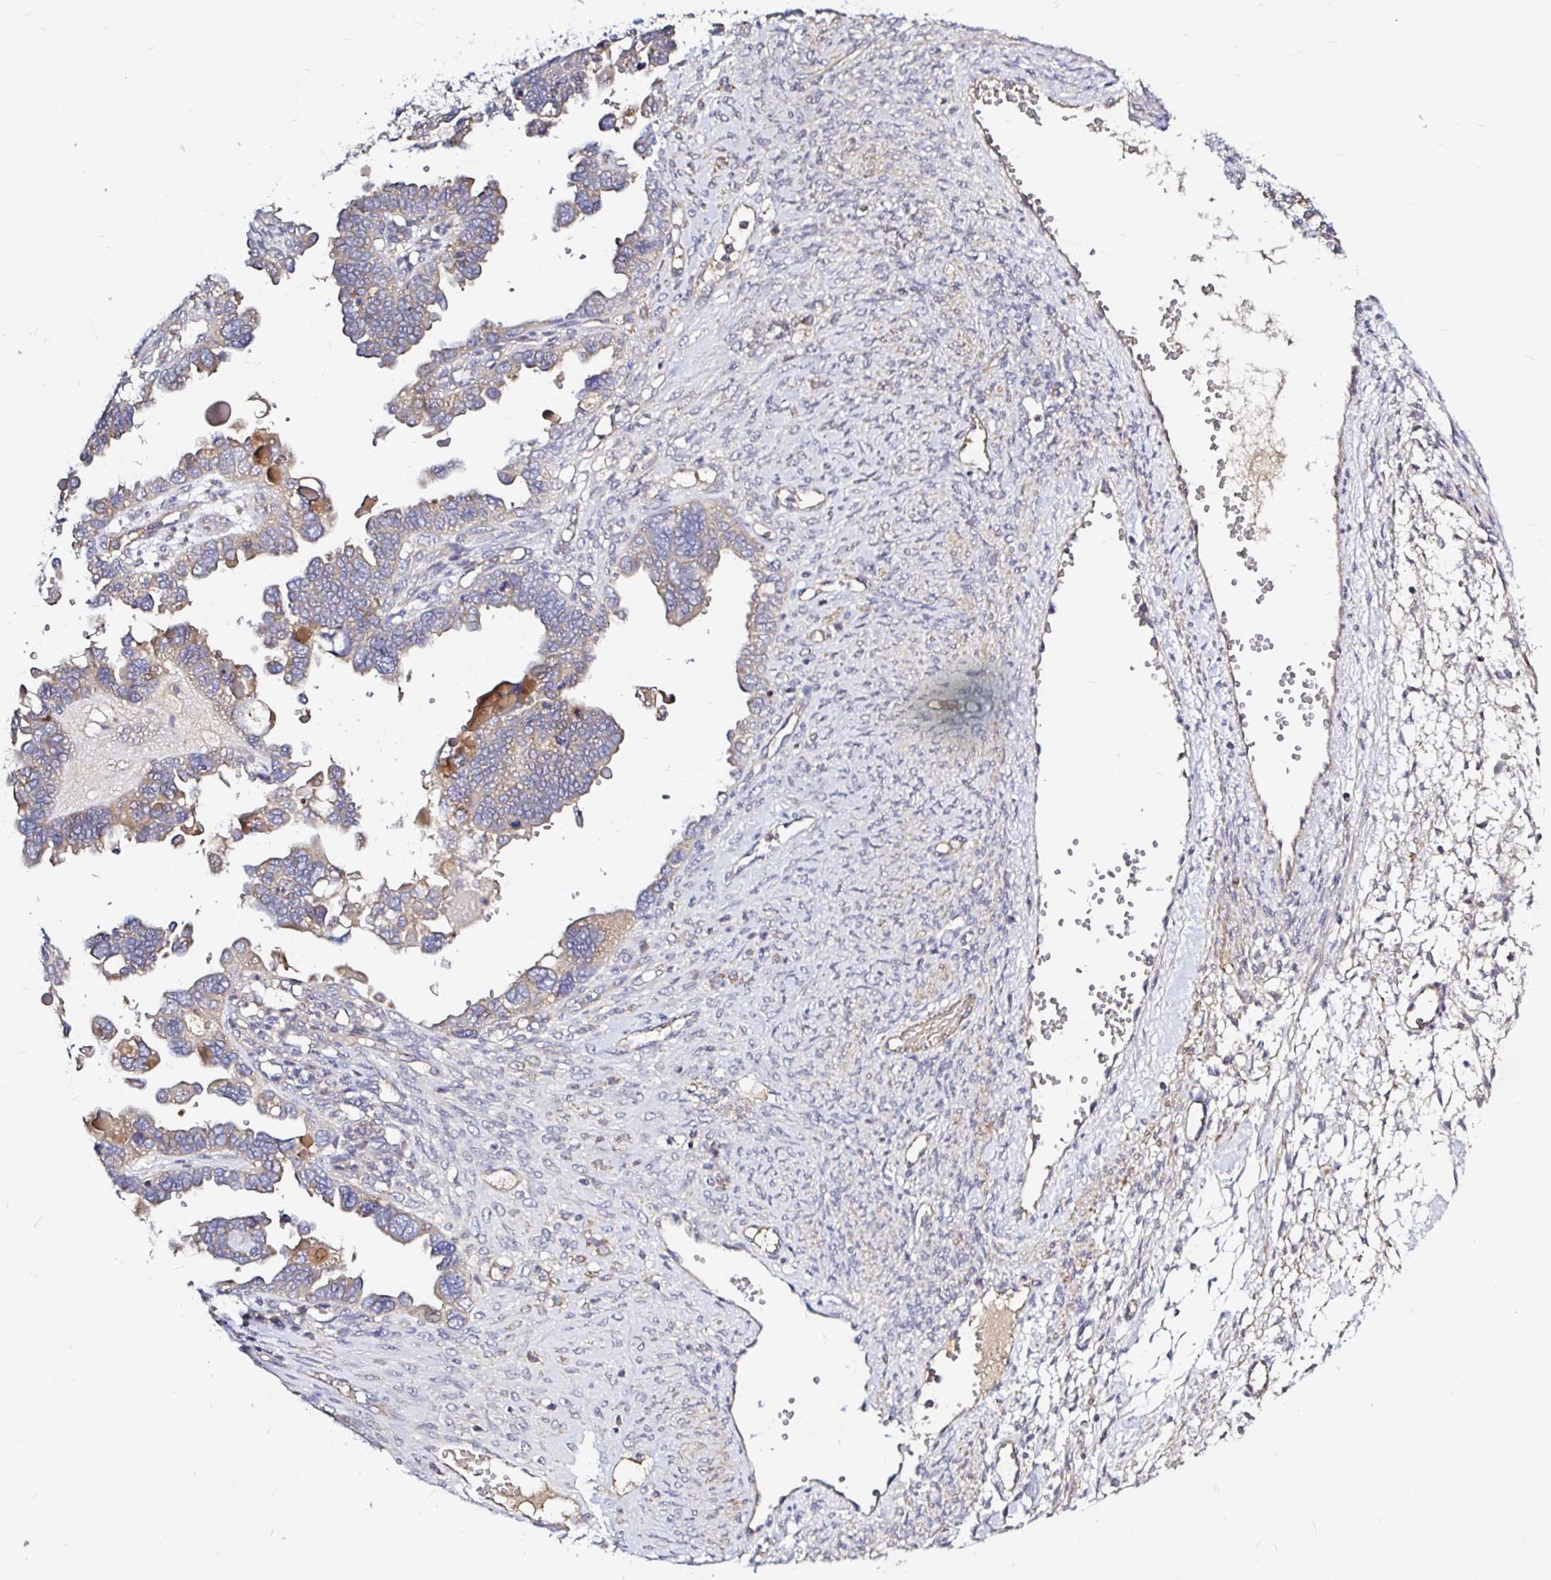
{"staining": {"intensity": "moderate", "quantity": "<25%", "location": "cytoplasmic/membranous"}, "tissue": "ovarian cancer", "cell_type": "Tumor cells", "image_type": "cancer", "snomed": [{"axis": "morphology", "description": "Cystadenocarcinoma, serous, NOS"}, {"axis": "topography", "description": "Ovary"}], "caption": "Ovarian cancer stained with a brown dye reveals moderate cytoplasmic/membranous positive expression in approximately <25% of tumor cells.", "gene": "ARHGEF37", "patient": {"sex": "female", "age": 51}}